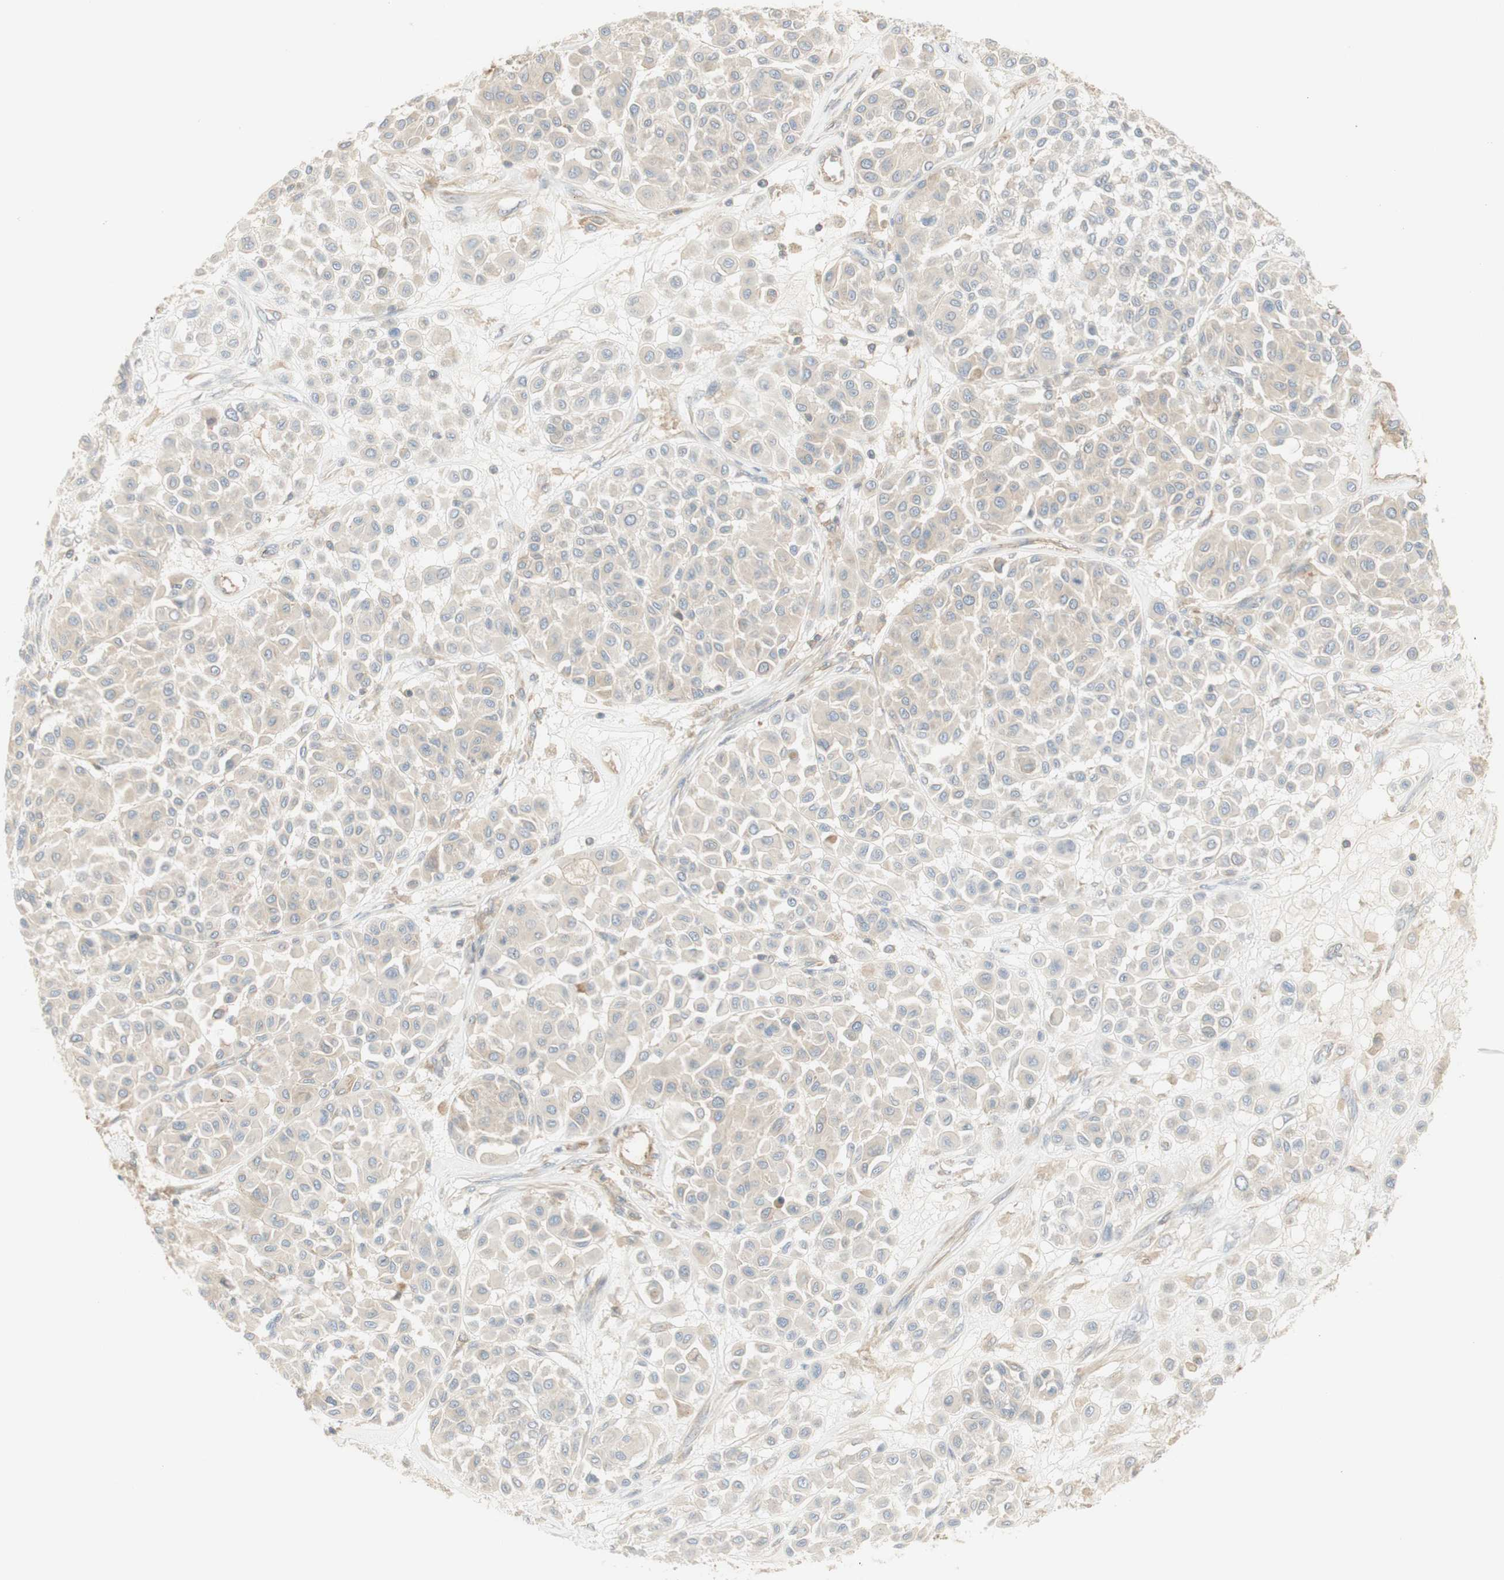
{"staining": {"intensity": "weak", "quantity": ">75%", "location": "cytoplasmic/membranous"}, "tissue": "melanoma", "cell_type": "Tumor cells", "image_type": "cancer", "snomed": [{"axis": "morphology", "description": "Malignant melanoma, Metastatic site"}, {"axis": "topography", "description": "Soft tissue"}], "caption": "A photomicrograph showing weak cytoplasmic/membranous staining in about >75% of tumor cells in malignant melanoma (metastatic site), as visualized by brown immunohistochemical staining.", "gene": "IKBKG", "patient": {"sex": "male", "age": 41}}